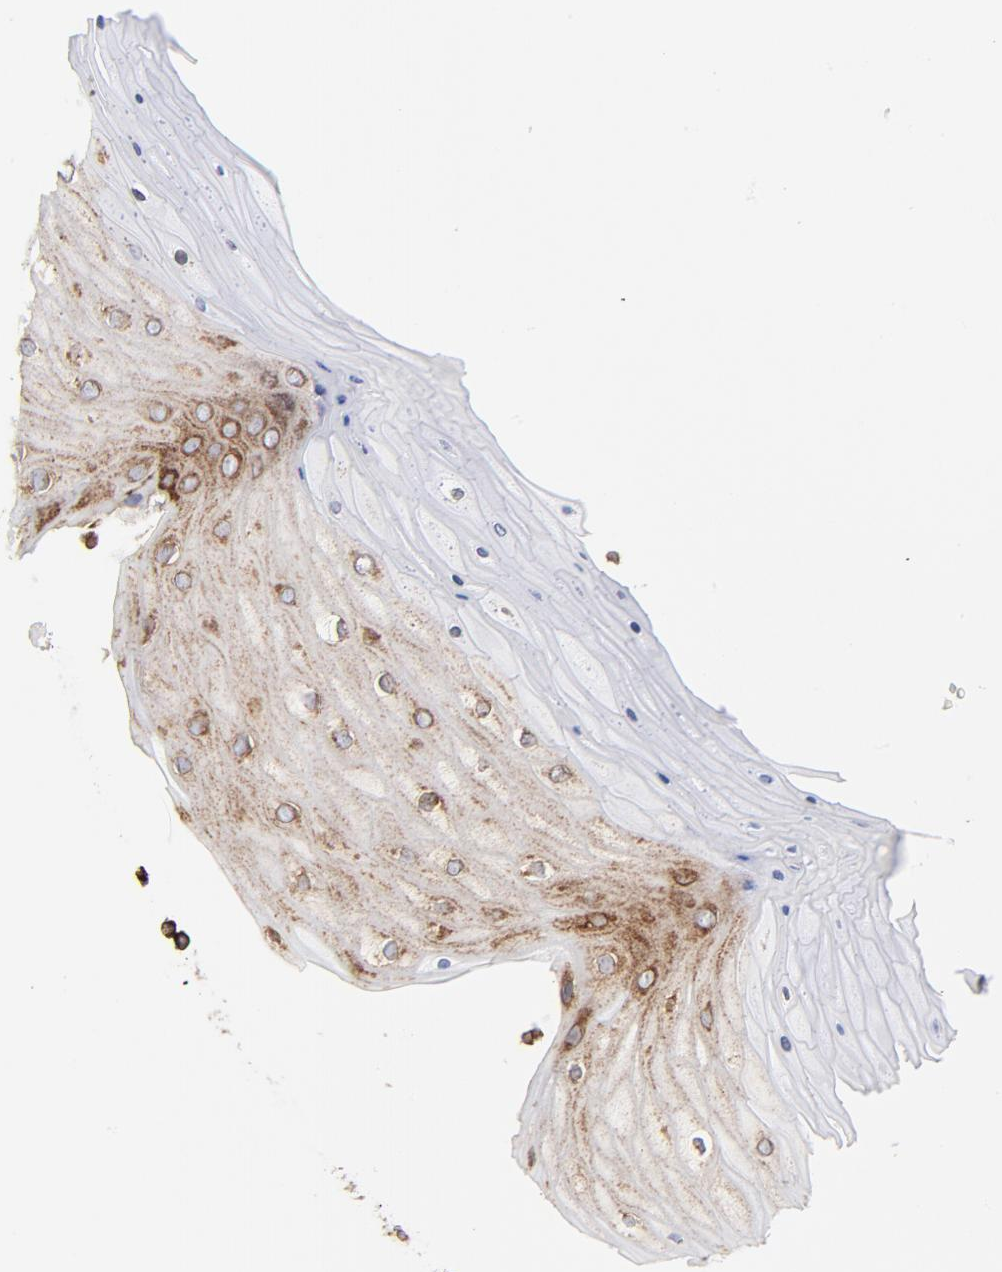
{"staining": {"intensity": "strong", "quantity": ">75%", "location": "cytoplasmic/membranous"}, "tissue": "cervix", "cell_type": "Glandular cells", "image_type": "normal", "snomed": [{"axis": "morphology", "description": "Normal tissue, NOS"}, {"axis": "topography", "description": "Cervix"}], "caption": "Cervix stained for a protein shows strong cytoplasmic/membranous positivity in glandular cells.", "gene": "CANX", "patient": {"sex": "female", "age": 55}}